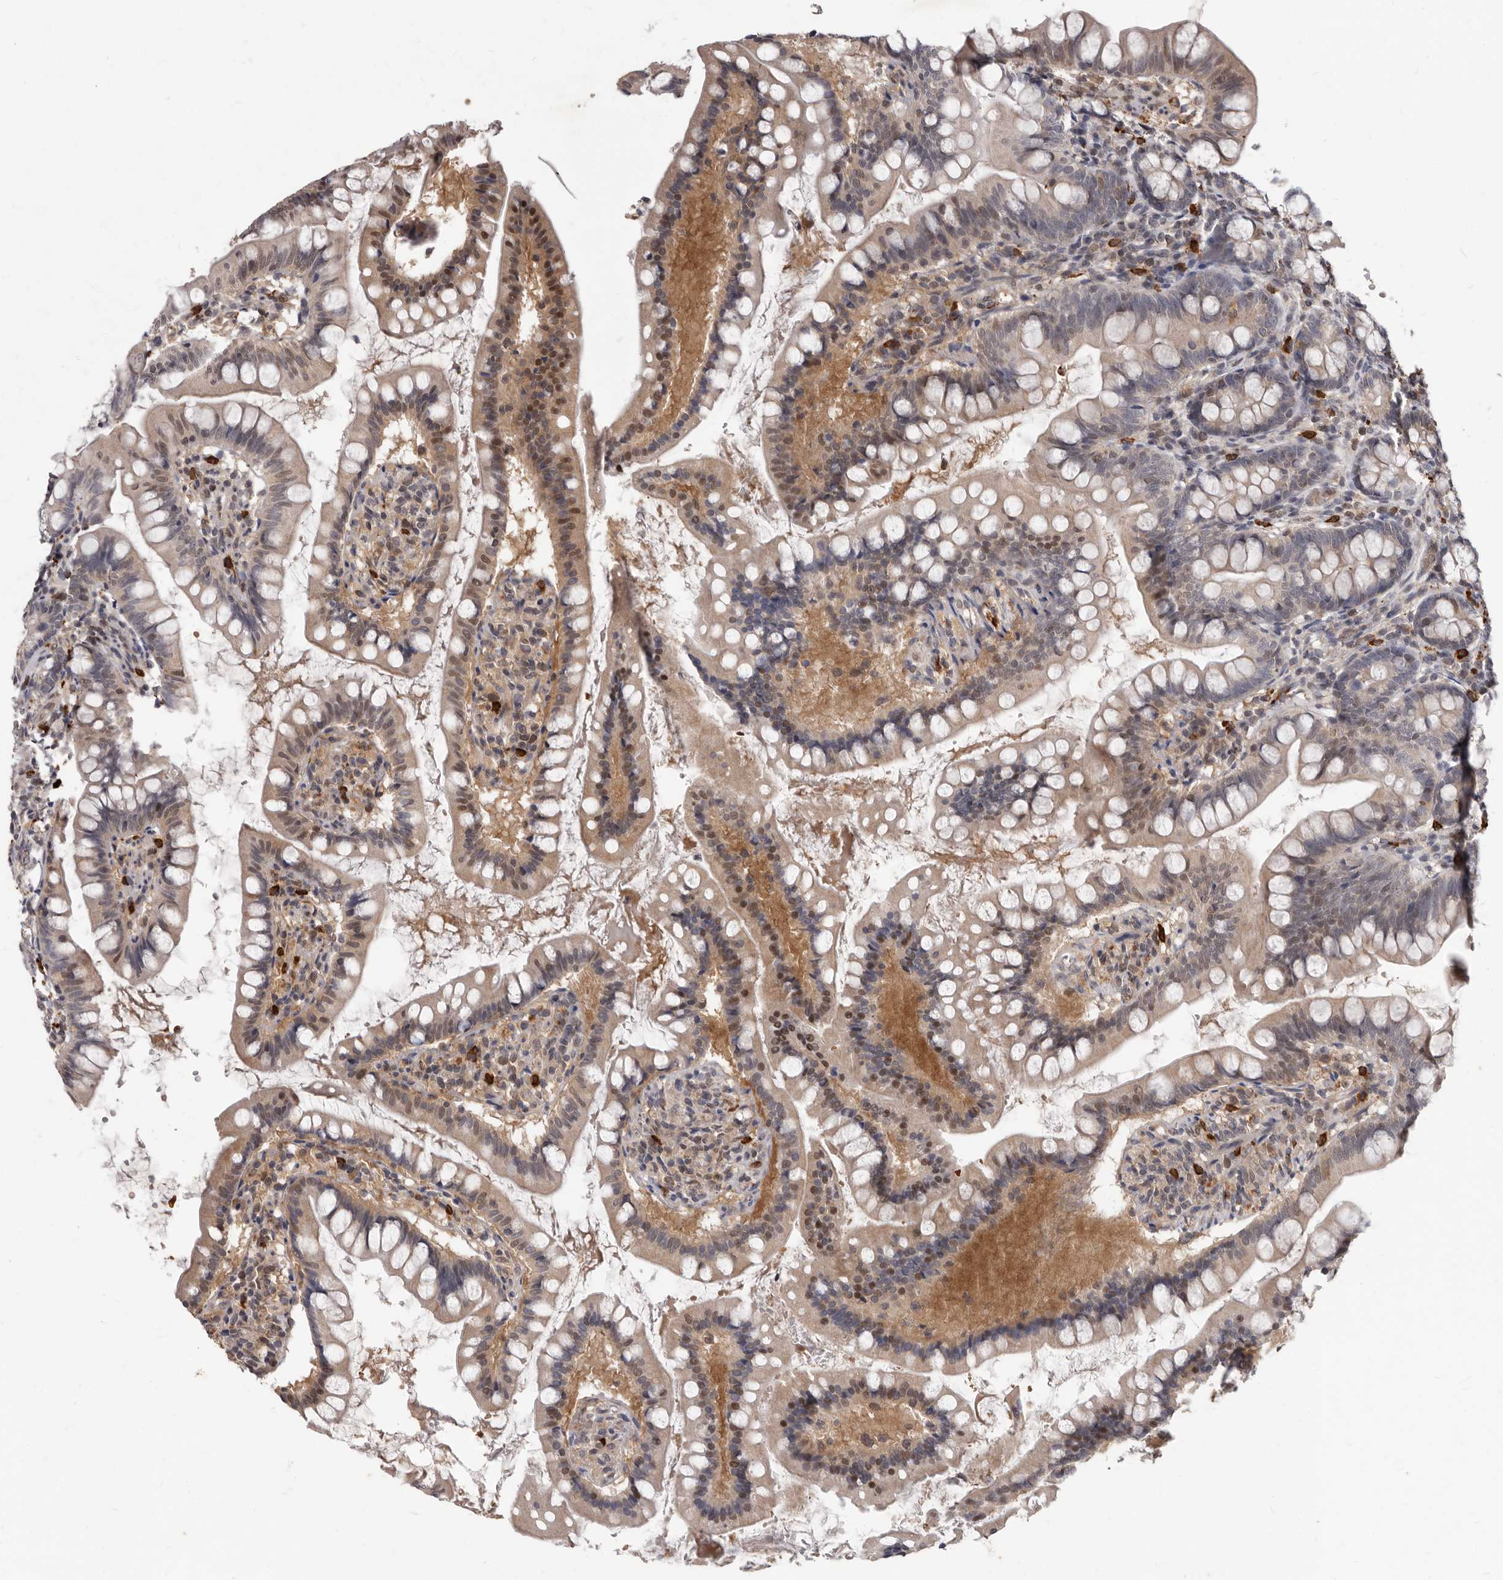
{"staining": {"intensity": "moderate", "quantity": "25%-75%", "location": "cytoplasmic/membranous,nuclear"}, "tissue": "small intestine", "cell_type": "Glandular cells", "image_type": "normal", "snomed": [{"axis": "morphology", "description": "Normal tissue, NOS"}, {"axis": "topography", "description": "Small intestine"}], "caption": "Protein analysis of unremarkable small intestine exhibits moderate cytoplasmic/membranous,nuclear staining in about 25%-75% of glandular cells.", "gene": "ACLY", "patient": {"sex": "male", "age": 7}}